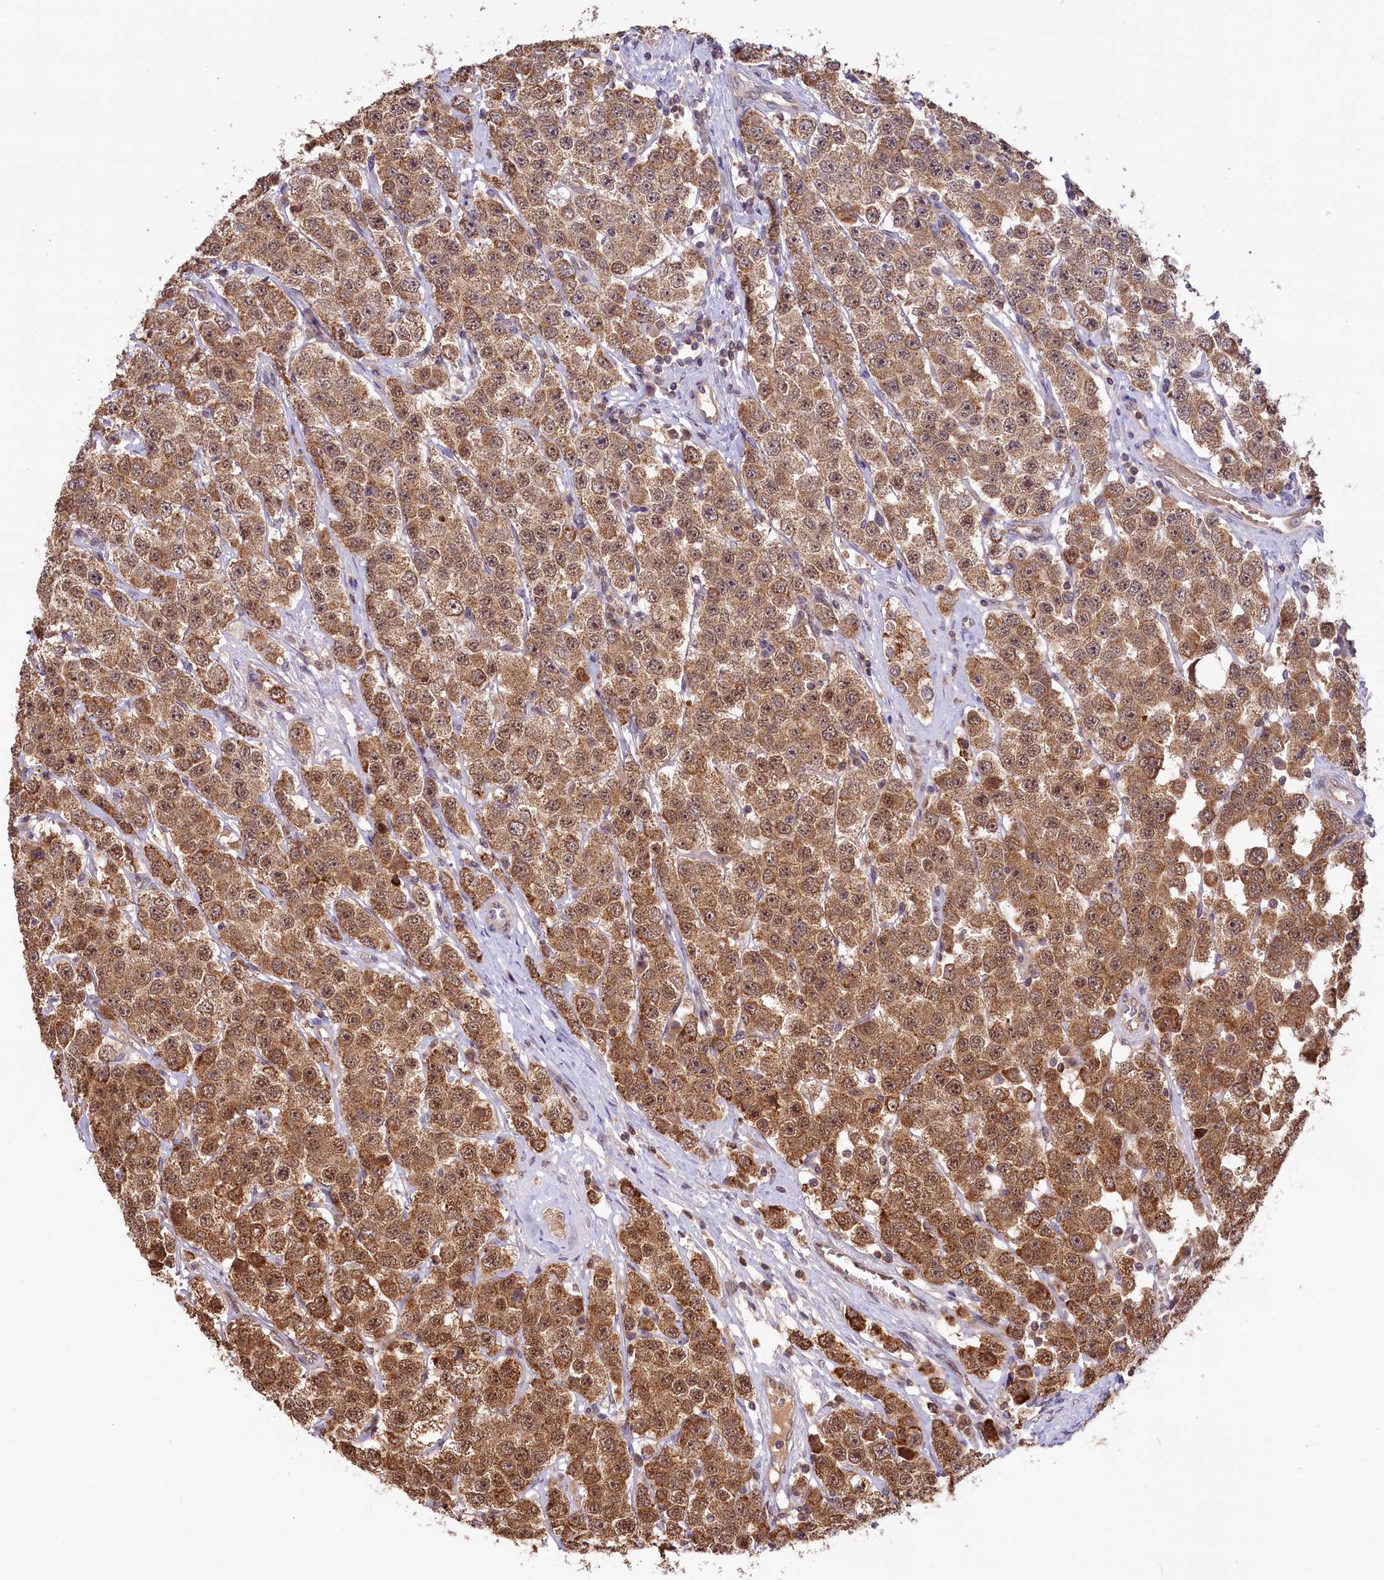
{"staining": {"intensity": "moderate", "quantity": ">75%", "location": "cytoplasmic/membranous,nuclear"}, "tissue": "testis cancer", "cell_type": "Tumor cells", "image_type": "cancer", "snomed": [{"axis": "morphology", "description": "Seminoma, NOS"}, {"axis": "topography", "description": "Testis"}], "caption": "Tumor cells display medium levels of moderate cytoplasmic/membranous and nuclear expression in about >75% of cells in seminoma (testis). Using DAB (3,3'-diaminobenzidine) (brown) and hematoxylin (blue) stains, captured at high magnification using brightfield microscopy.", "gene": "CARD8", "patient": {"sex": "male", "age": 28}}